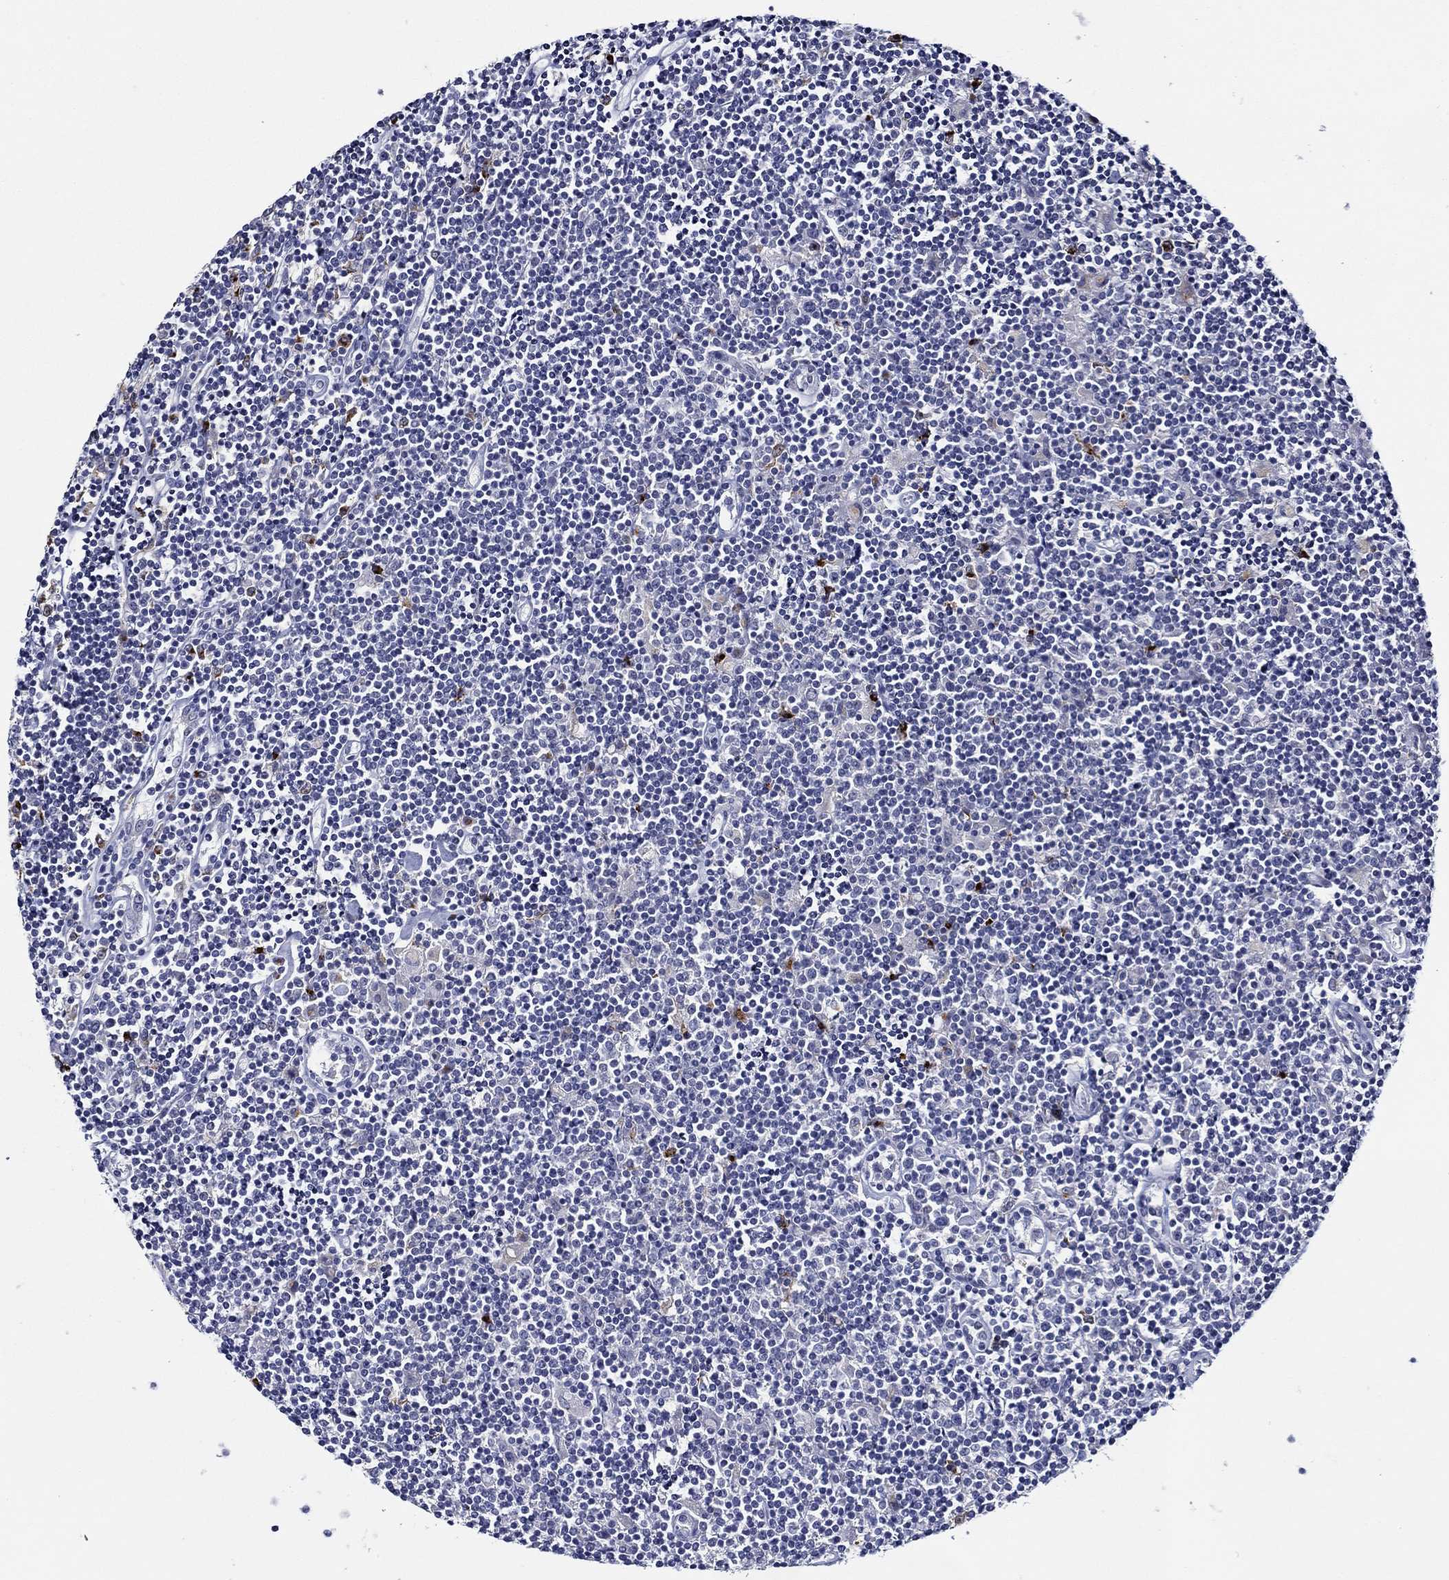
{"staining": {"intensity": "negative", "quantity": "none", "location": "none"}, "tissue": "lymphoma", "cell_type": "Tumor cells", "image_type": "cancer", "snomed": [{"axis": "morphology", "description": "Hodgkin's disease, NOS"}, {"axis": "topography", "description": "Lymph node"}], "caption": "Tumor cells are negative for brown protein staining in lymphoma.", "gene": "GATA2", "patient": {"sex": "male", "age": 40}}